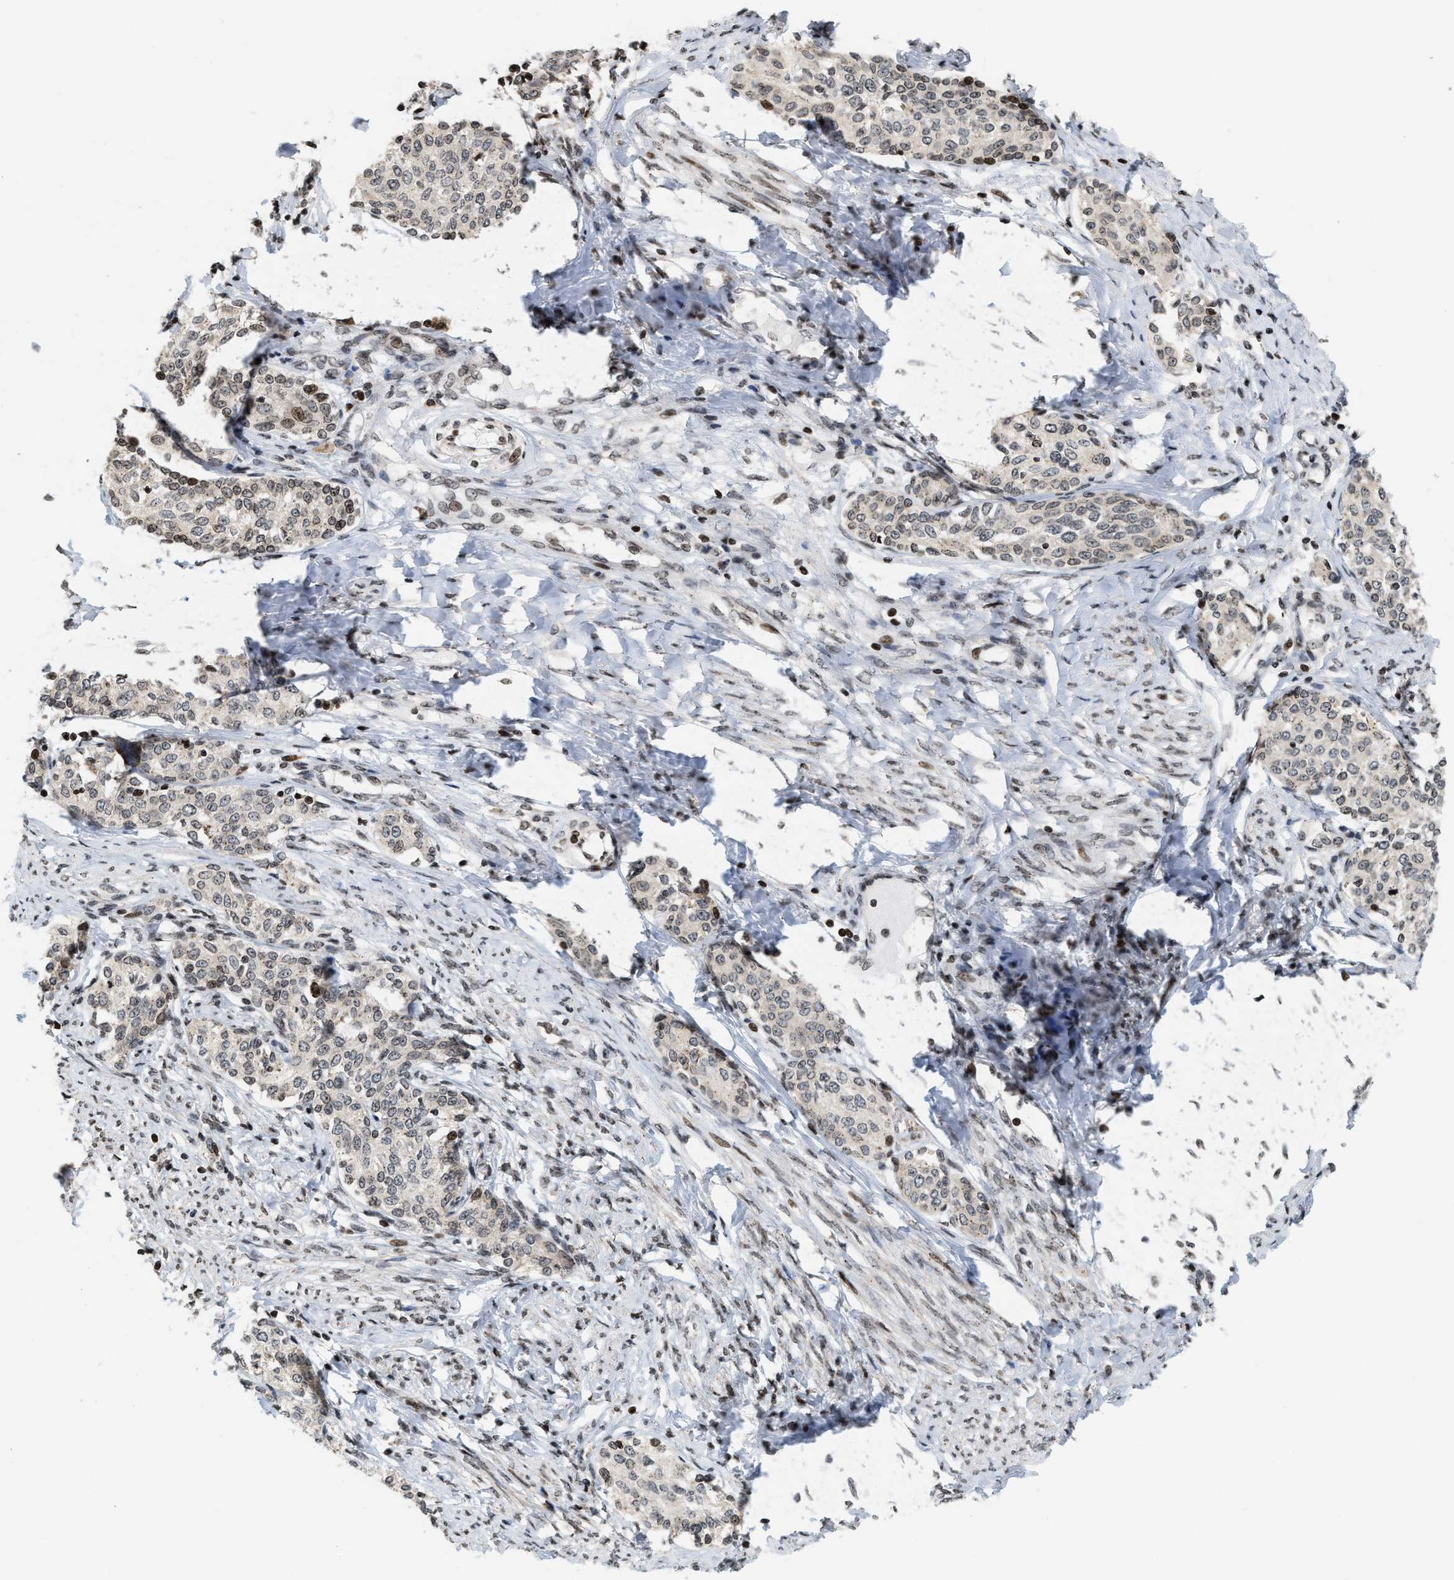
{"staining": {"intensity": "weak", "quantity": "<25%", "location": "nuclear"}, "tissue": "cervical cancer", "cell_type": "Tumor cells", "image_type": "cancer", "snomed": [{"axis": "morphology", "description": "Squamous cell carcinoma, NOS"}, {"axis": "morphology", "description": "Adenocarcinoma, NOS"}, {"axis": "topography", "description": "Cervix"}], "caption": "Tumor cells show no significant protein positivity in cervical cancer.", "gene": "PDZD2", "patient": {"sex": "female", "age": 52}}